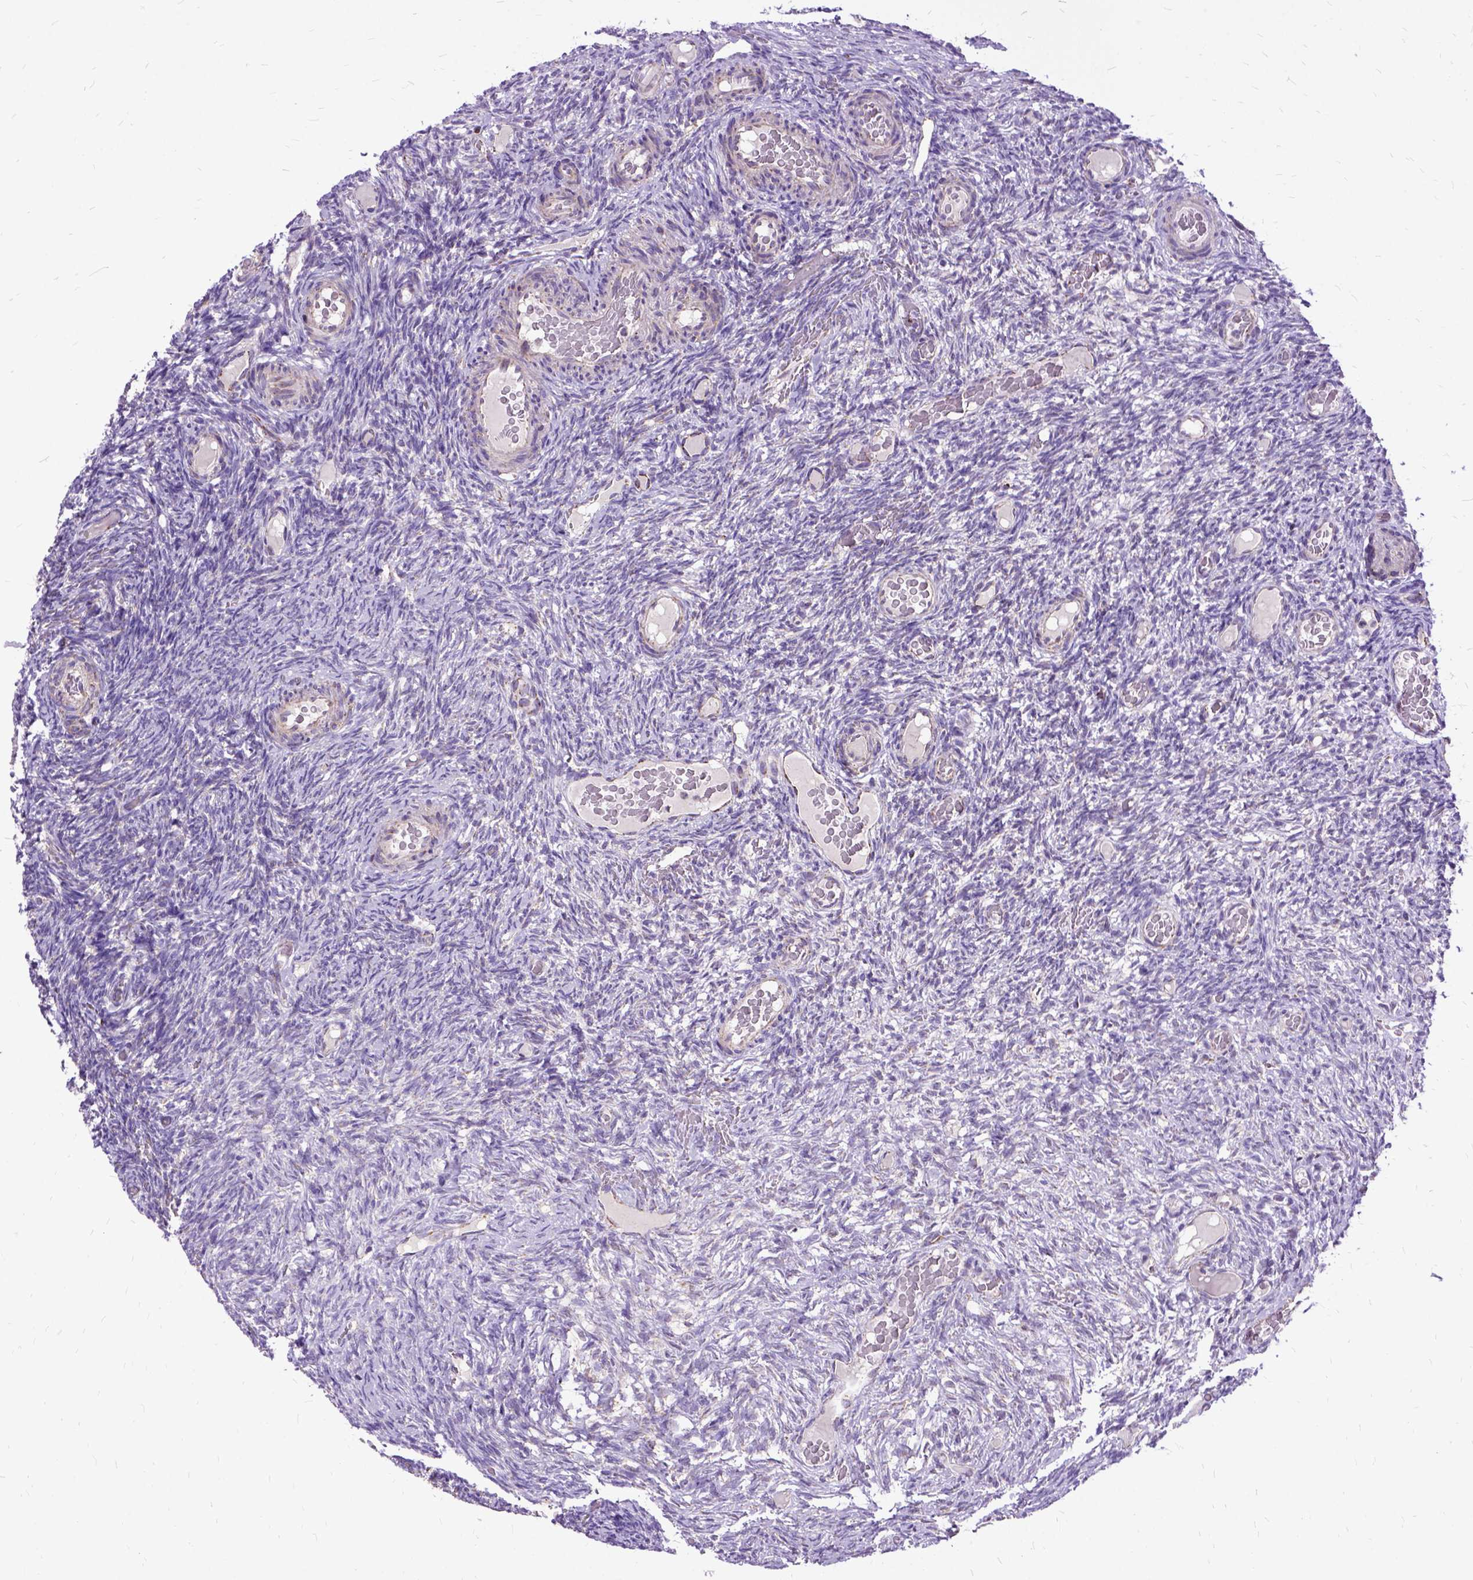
{"staining": {"intensity": "weak", "quantity": "<25%", "location": "cytoplasmic/membranous"}, "tissue": "ovary", "cell_type": "Ovarian stroma cells", "image_type": "normal", "snomed": [{"axis": "morphology", "description": "Normal tissue, NOS"}, {"axis": "topography", "description": "Ovary"}], "caption": "A micrograph of ovary stained for a protein shows no brown staining in ovarian stroma cells.", "gene": "OXCT1", "patient": {"sex": "female", "age": 34}}